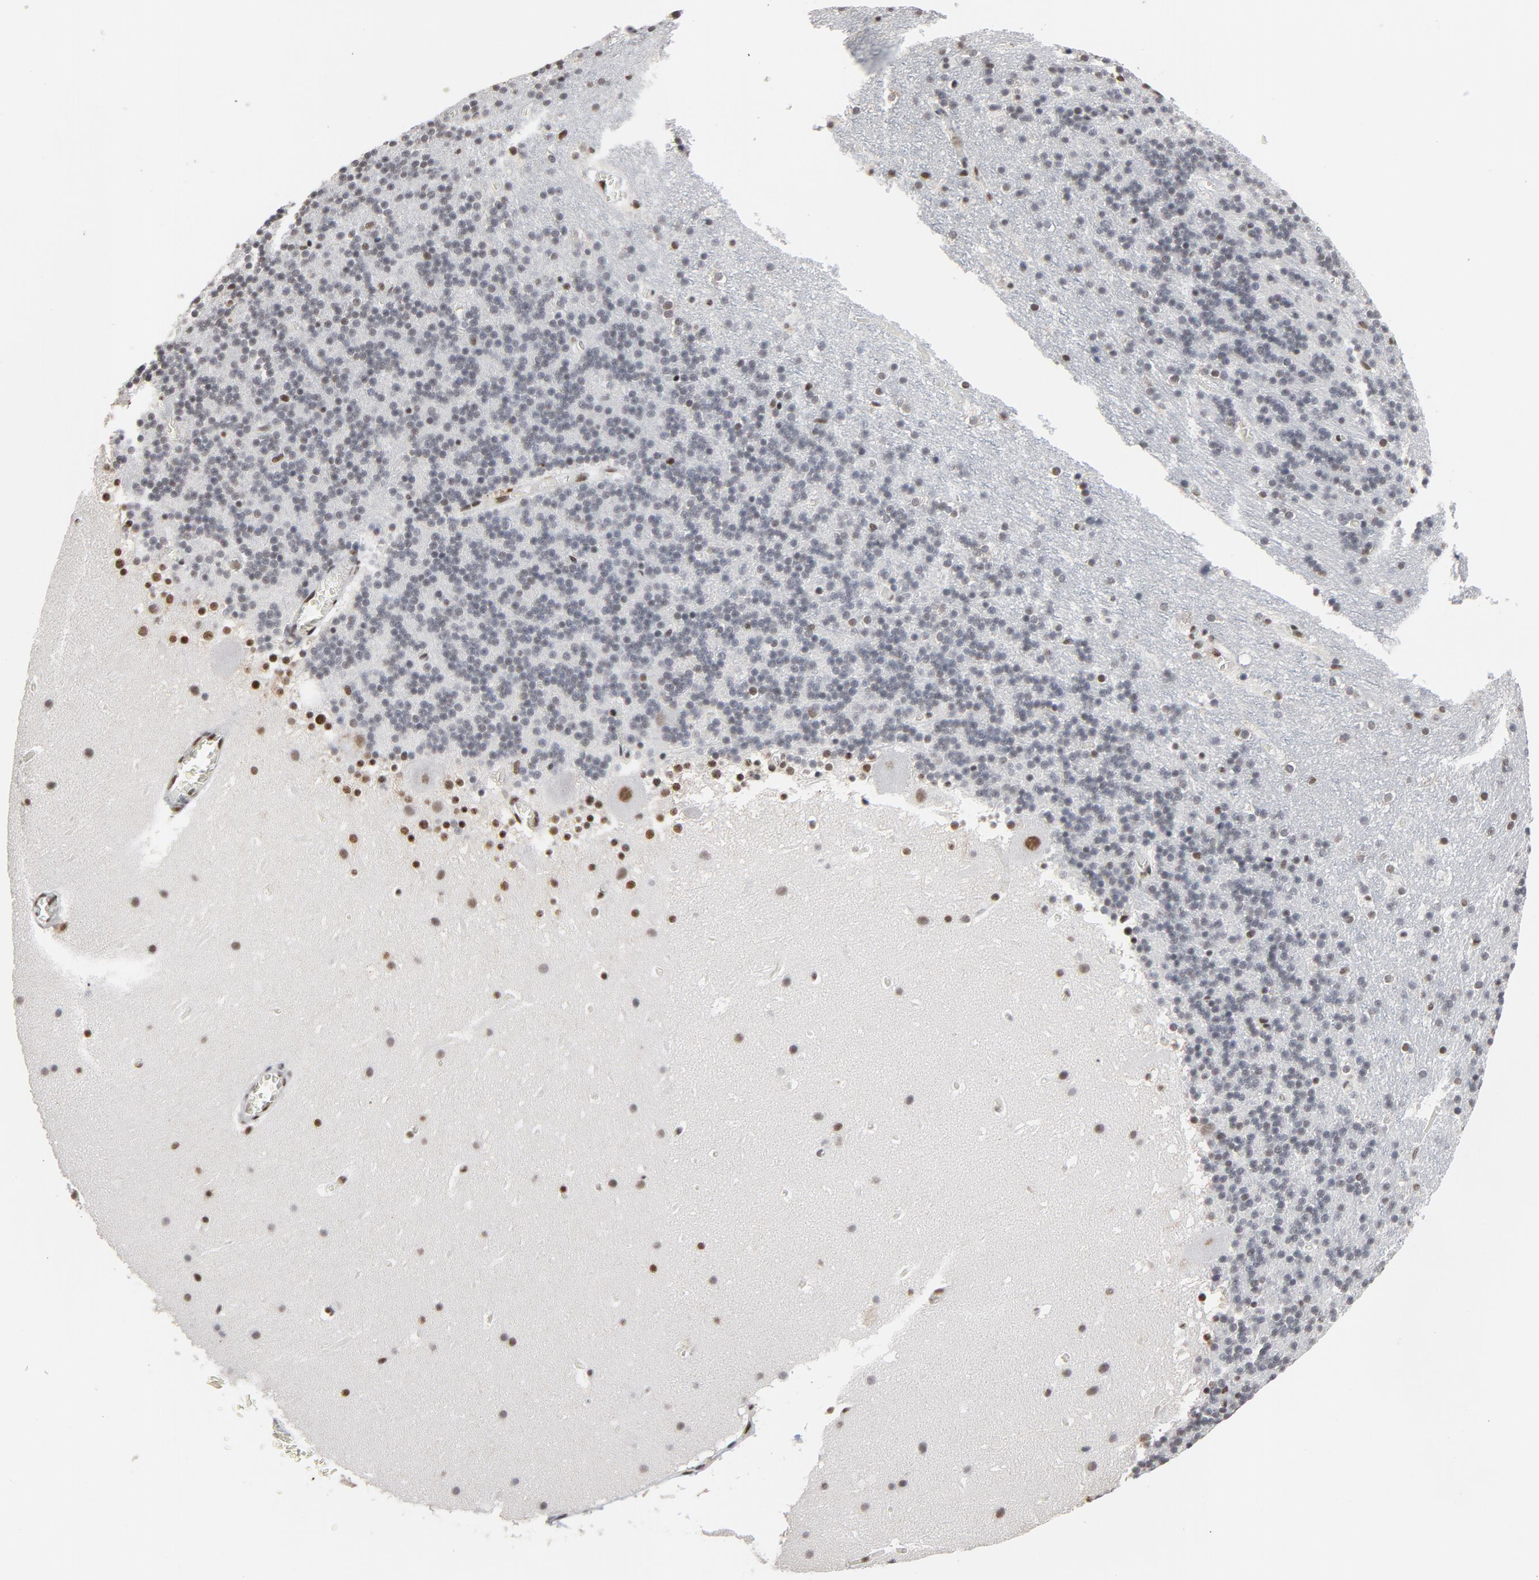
{"staining": {"intensity": "moderate", "quantity": "<25%", "location": "nuclear"}, "tissue": "cerebellum", "cell_type": "Cells in granular layer", "image_type": "normal", "snomed": [{"axis": "morphology", "description": "Normal tissue, NOS"}, {"axis": "topography", "description": "Cerebellum"}], "caption": "IHC (DAB (3,3'-diaminobenzidine)) staining of benign cerebellum demonstrates moderate nuclear protein positivity in approximately <25% of cells in granular layer.", "gene": "MRE11", "patient": {"sex": "male", "age": 45}}